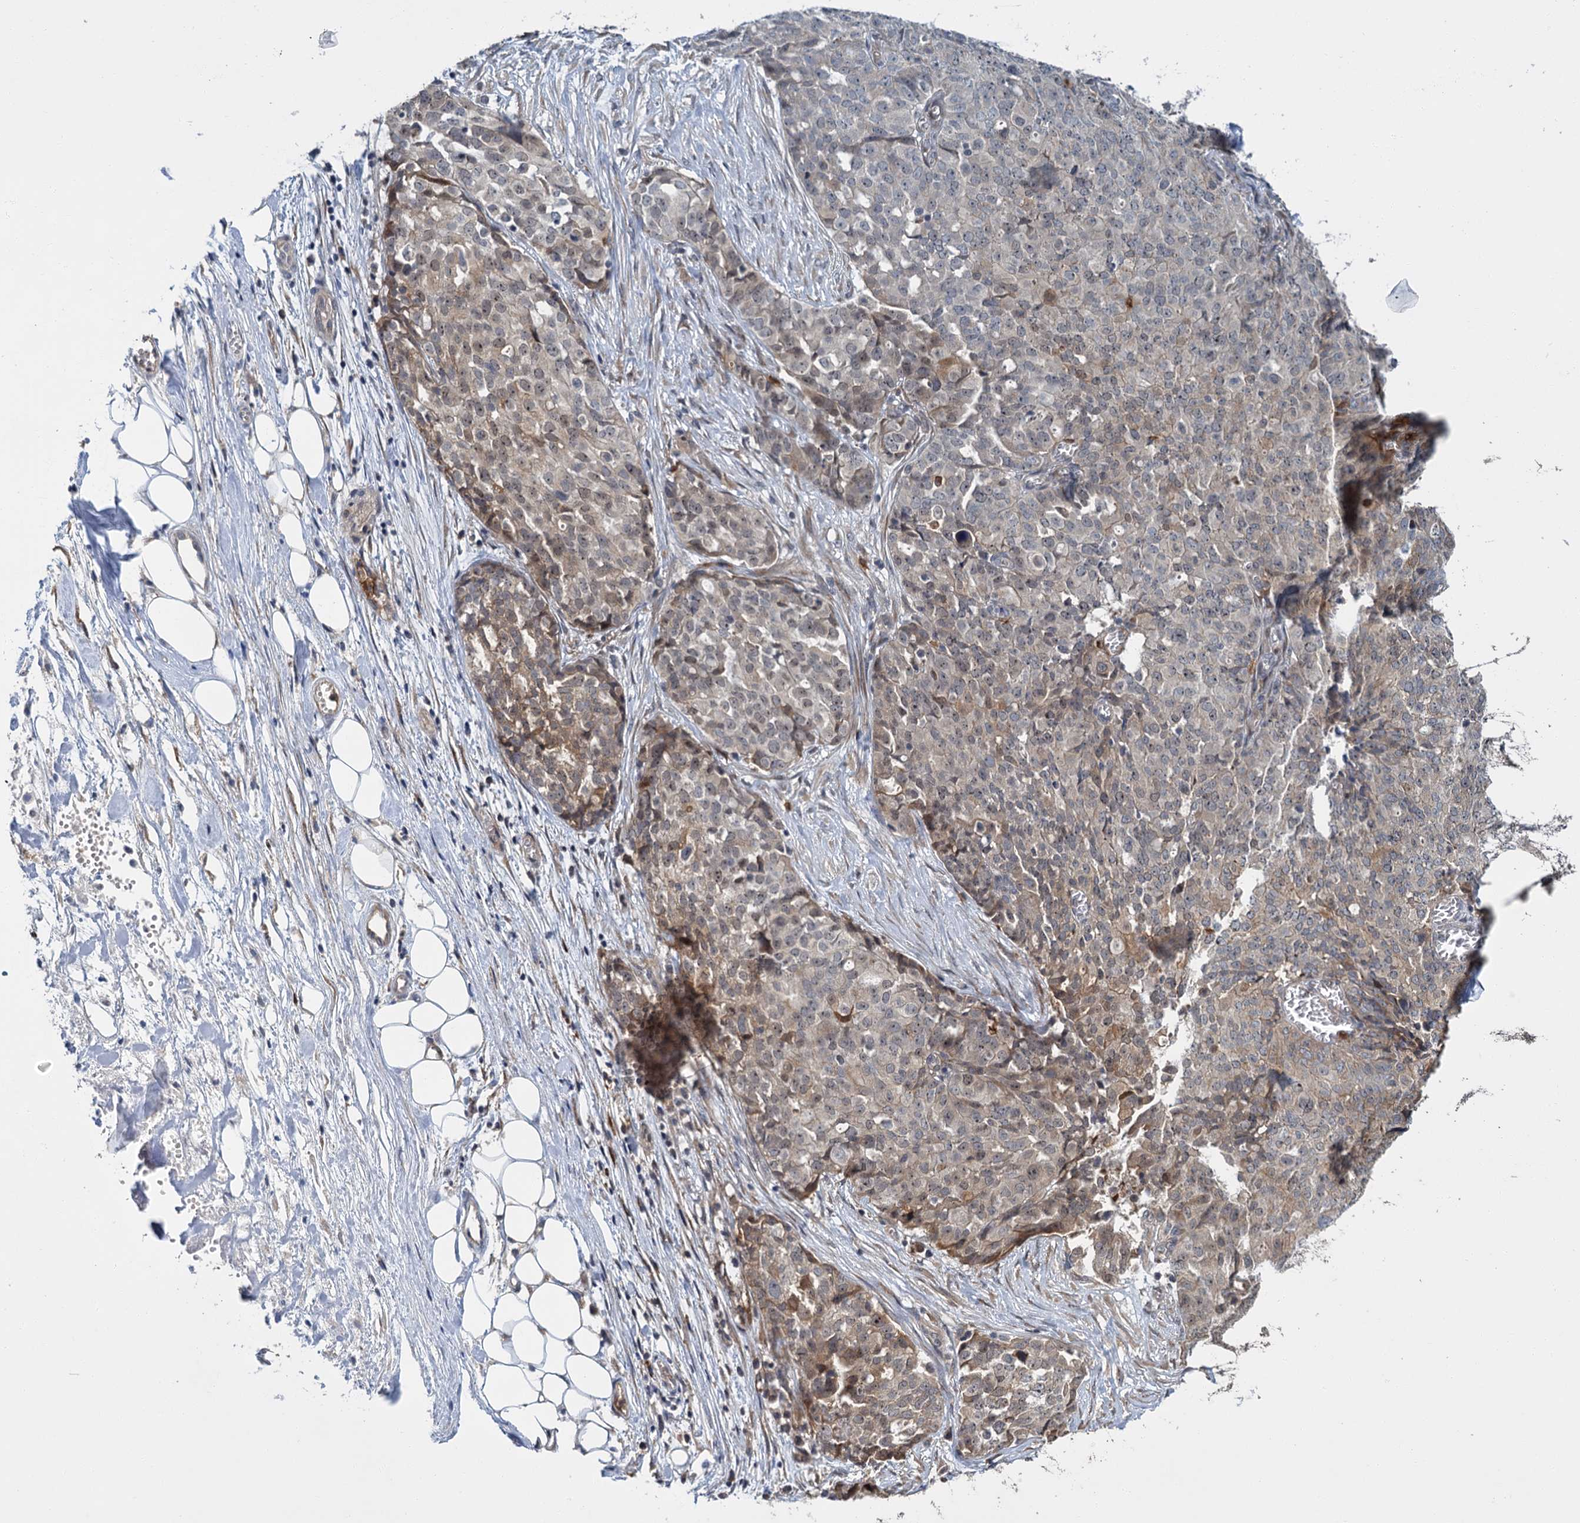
{"staining": {"intensity": "weak", "quantity": "<25%", "location": "cytoplasmic/membranous"}, "tissue": "ovarian cancer", "cell_type": "Tumor cells", "image_type": "cancer", "snomed": [{"axis": "morphology", "description": "Cystadenocarcinoma, serous, NOS"}, {"axis": "topography", "description": "Soft tissue"}, {"axis": "topography", "description": "Ovary"}], "caption": "The immunohistochemistry (IHC) micrograph has no significant positivity in tumor cells of serous cystadenocarcinoma (ovarian) tissue.", "gene": "KANSL2", "patient": {"sex": "female", "age": 57}}